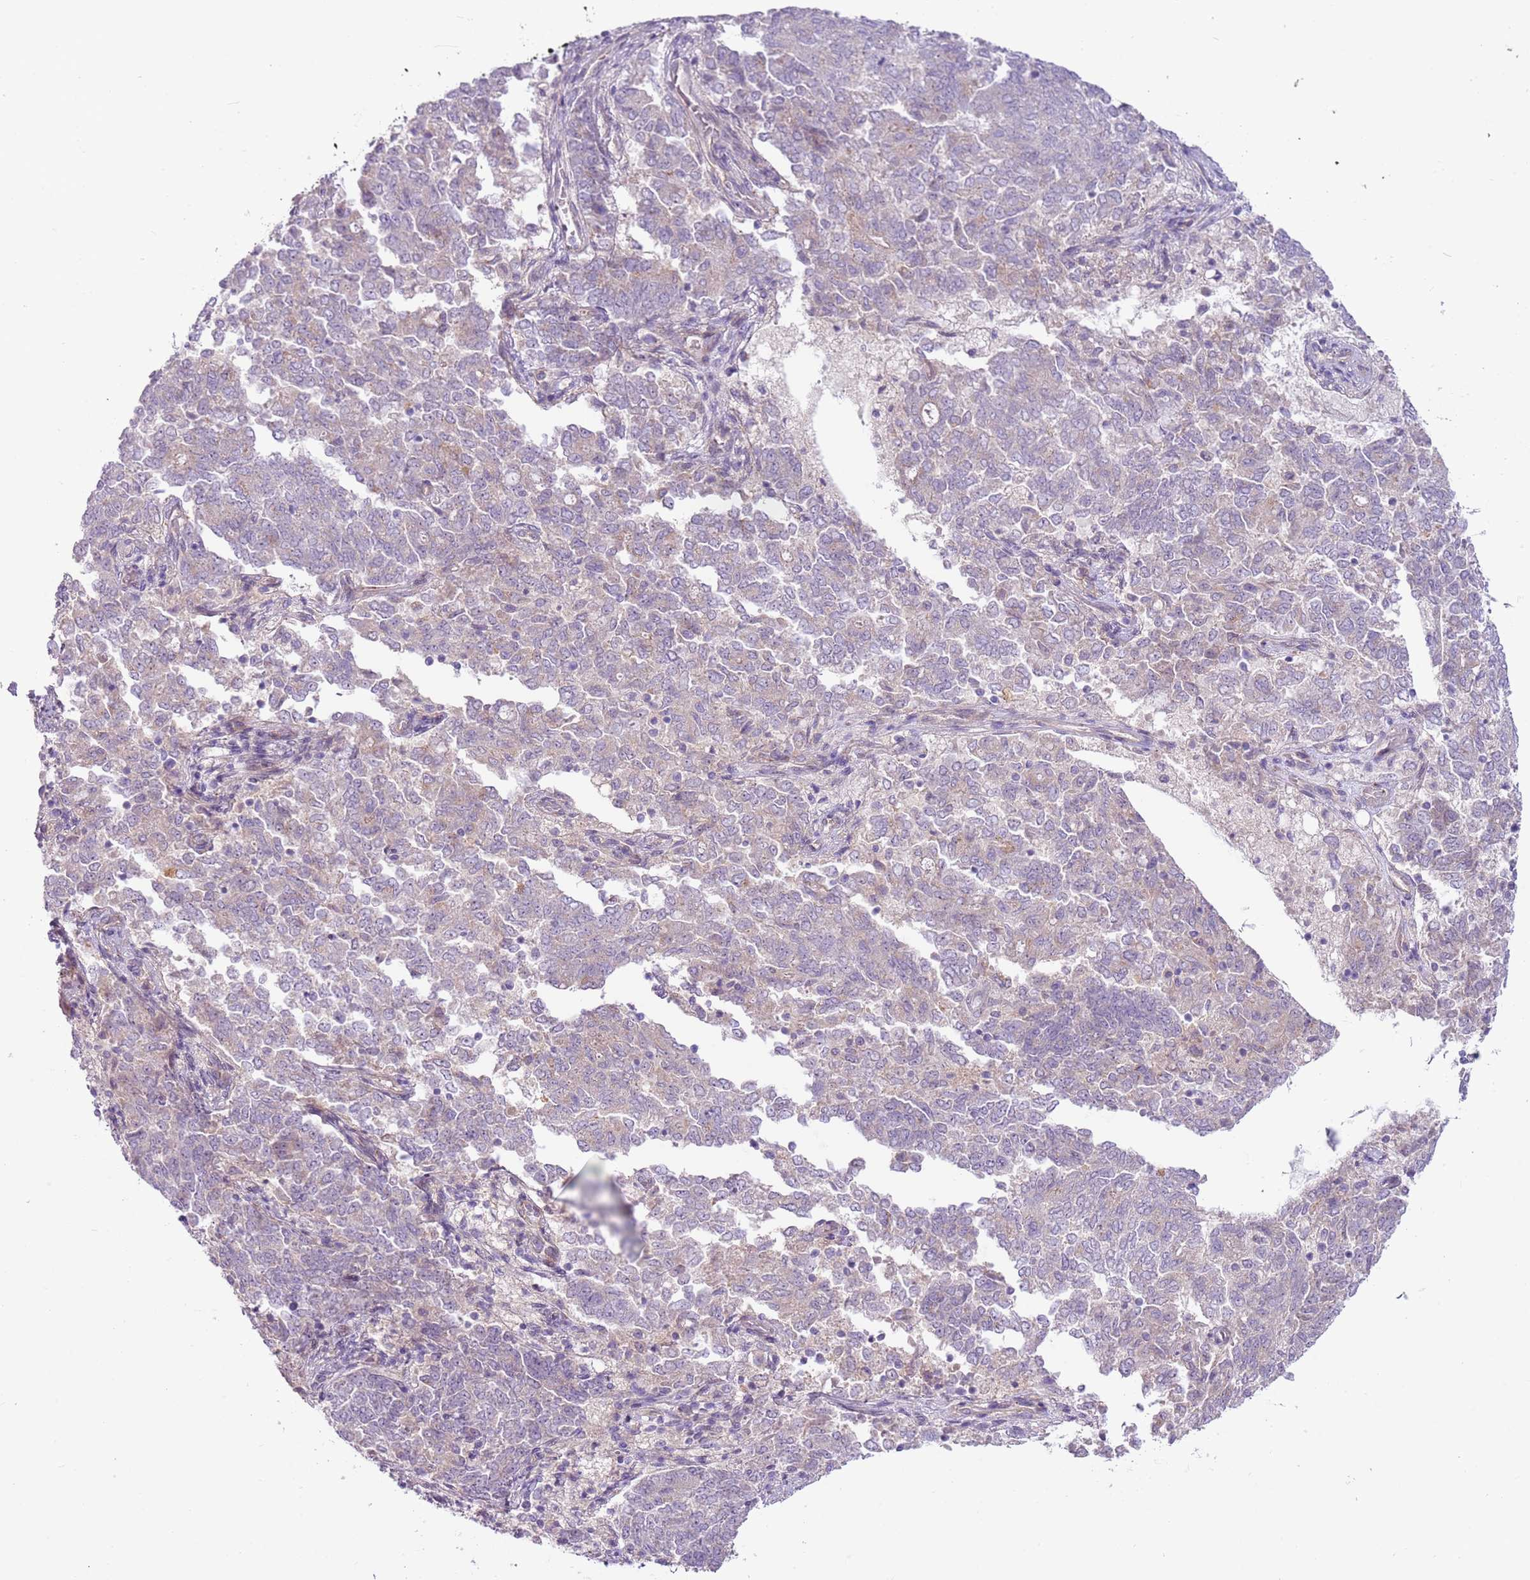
{"staining": {"intensity": "negative", "quantity": "none", "location": "none"}, "tissue": "endometrial cancer", "cell_type": "Tumor cells", "image_type": "cancer", "snomed": [{"axis": "morphology", "description": "Adenocarcinoma, NOS"}, {"axis": "topography", "description": "Endometrium"}], "caption": "Protein analysis of endometrial adenocarcinoma reveals no significant positivity in tumor cells.", "gene": "MRO", "patient": {"sex": "female", "age": 80}}